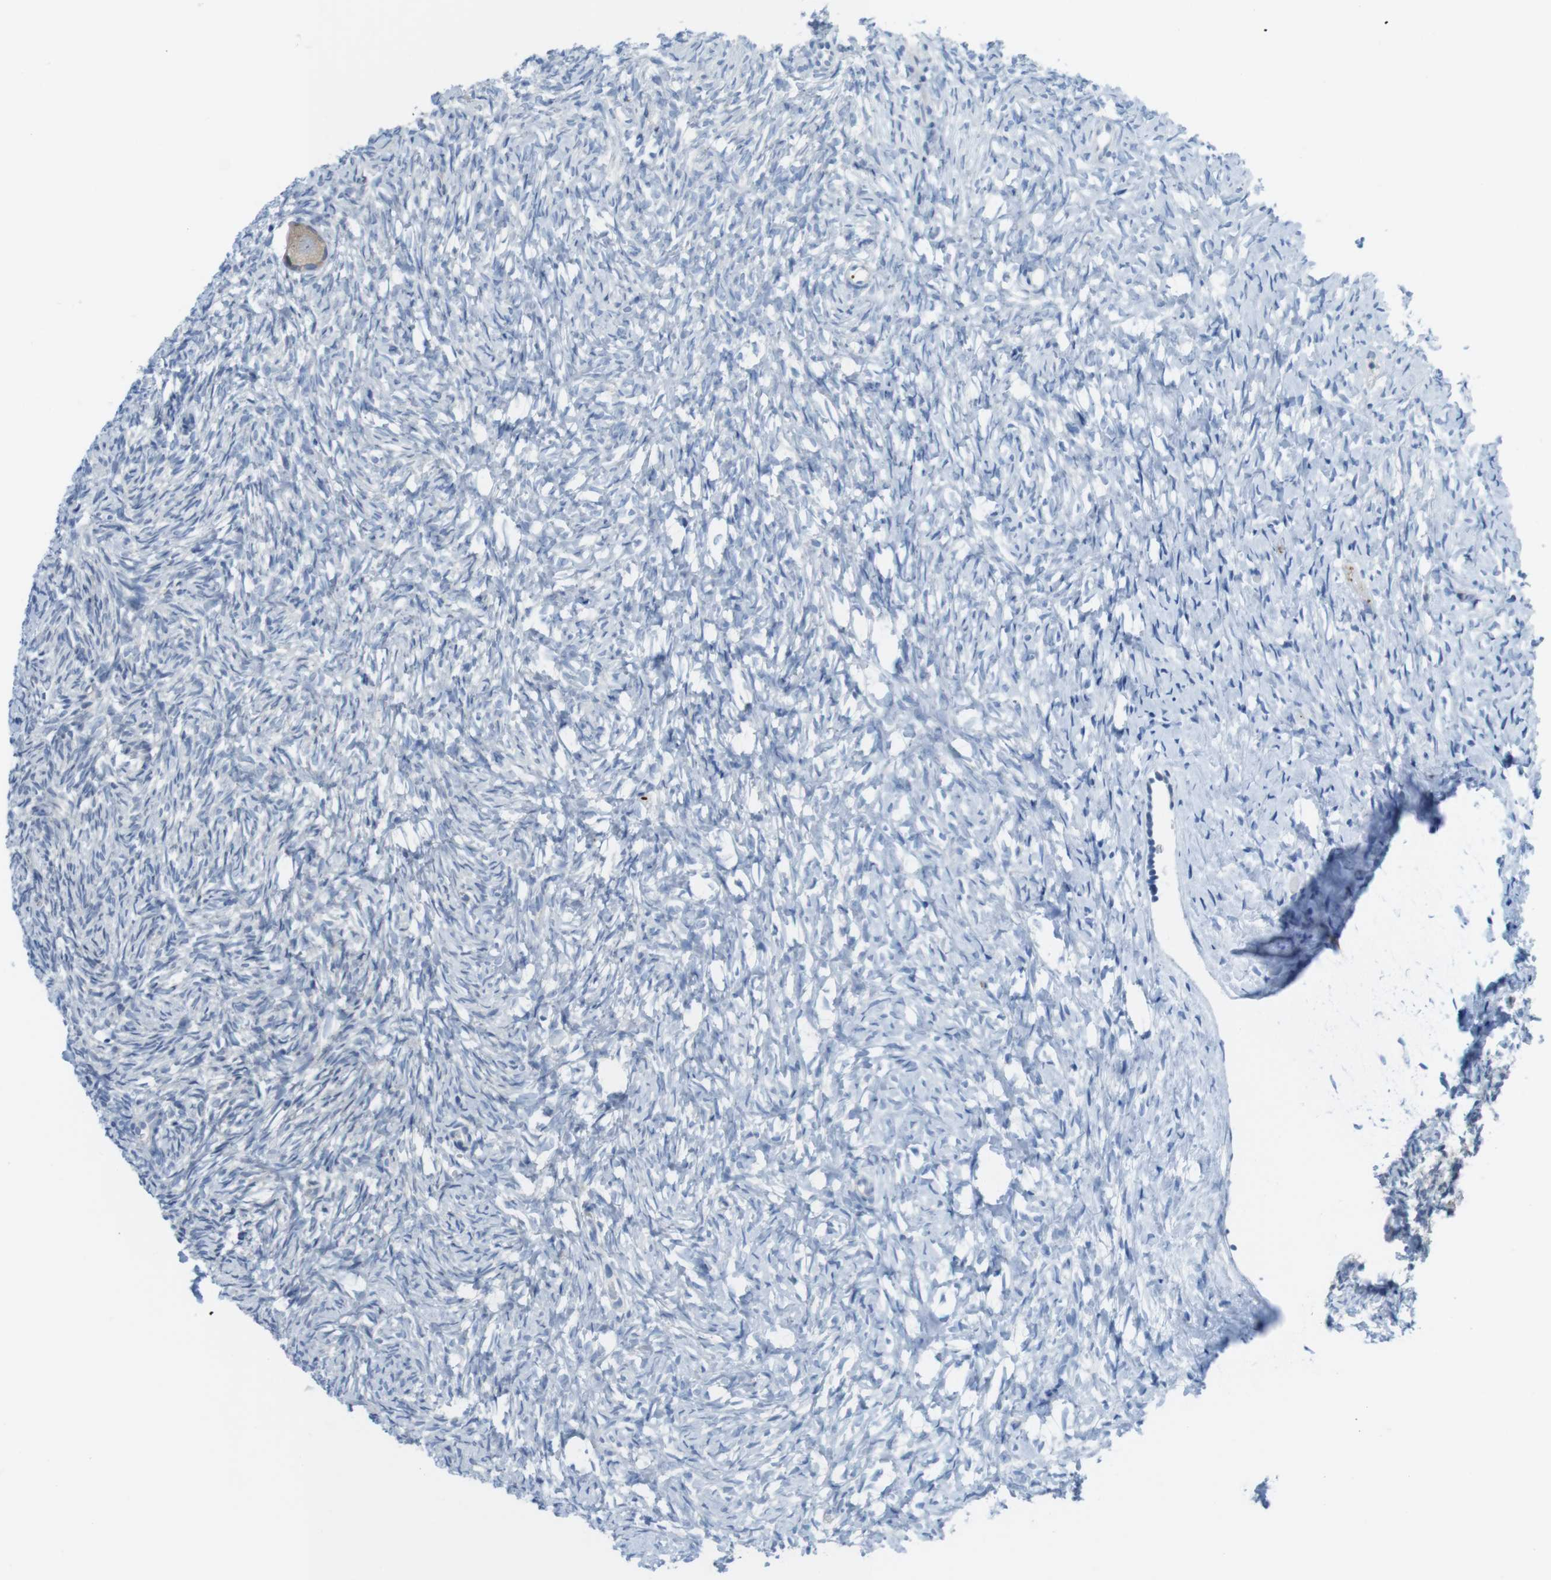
{"staining": {"intensity": "moderate", "quantity": ">75%", "location": "cytoplasmic/membranous"}, "tissue": "ovary", "cell_type": "Follicle cells", "image_type": "normal", "snomed": [{"axis": "morphology", "description": "Normal tissue, NOS"}, {"axis": "topography", "description": "Ovary"}], "caption": "The immunohistochemical stain labels moderate cytoplasmic/membranous staining in follicle cells of benign ovary.", "gene": "CASP2", "patient": {"sex": "female", "age": 35}}